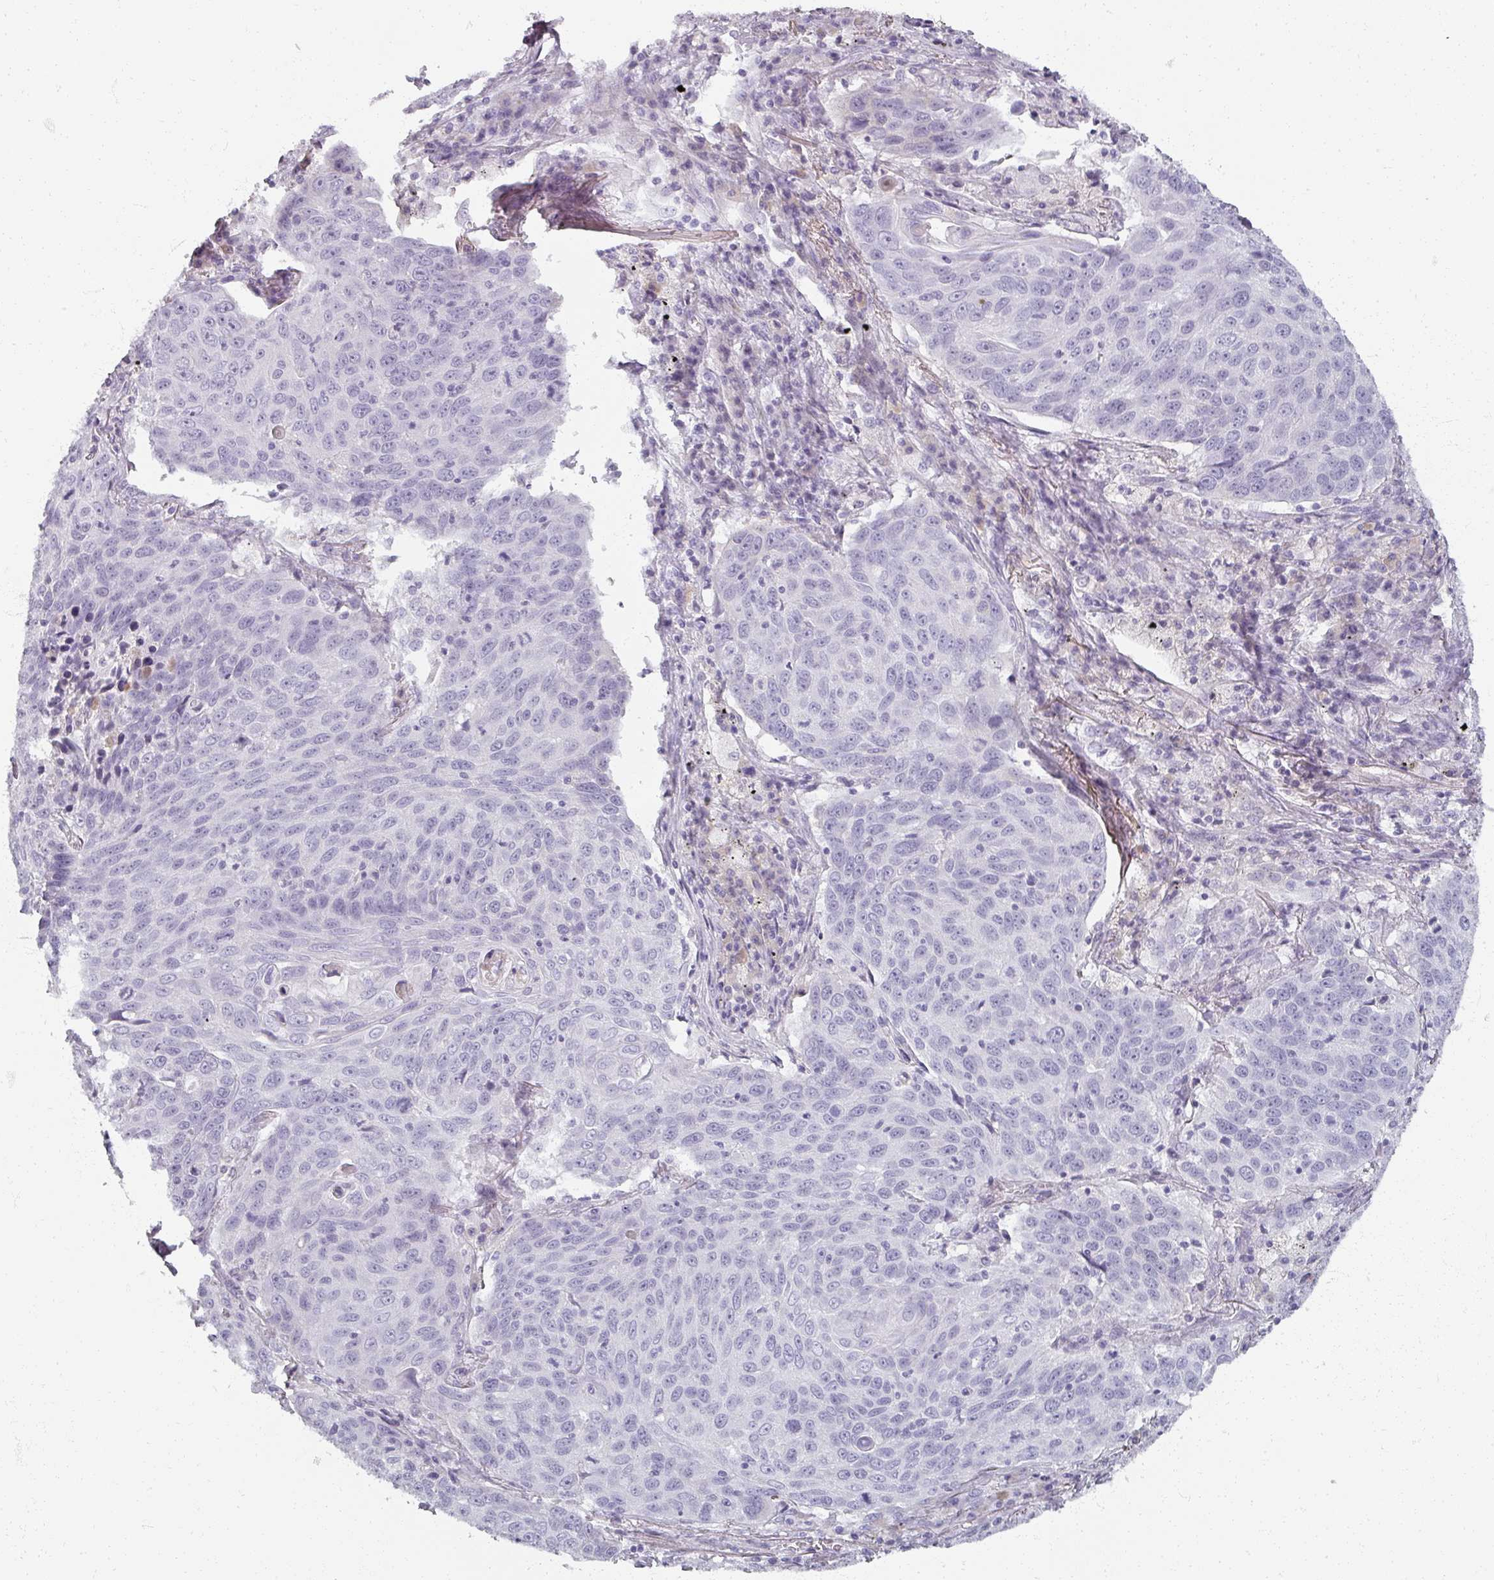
{"staining": {"intensity": "negative", "quantity": "none", "location": "none"}, "tissue": "lung cancer", "cell_type": "Tumor cells", "image_type": "cancer", "snomed": [{"axis": "morphology", "description": "Squamous cell carcinoma, NOS"}, {"axis": "topography", "description": "Lung"}], "caption": "The immunohistochemistry photomicrograph has no significant staining in tumor cells of squamous cell carcinoma (lung) tissue.", "gene": "REG3G", "patient": {"sex": "male", "age": 78}}